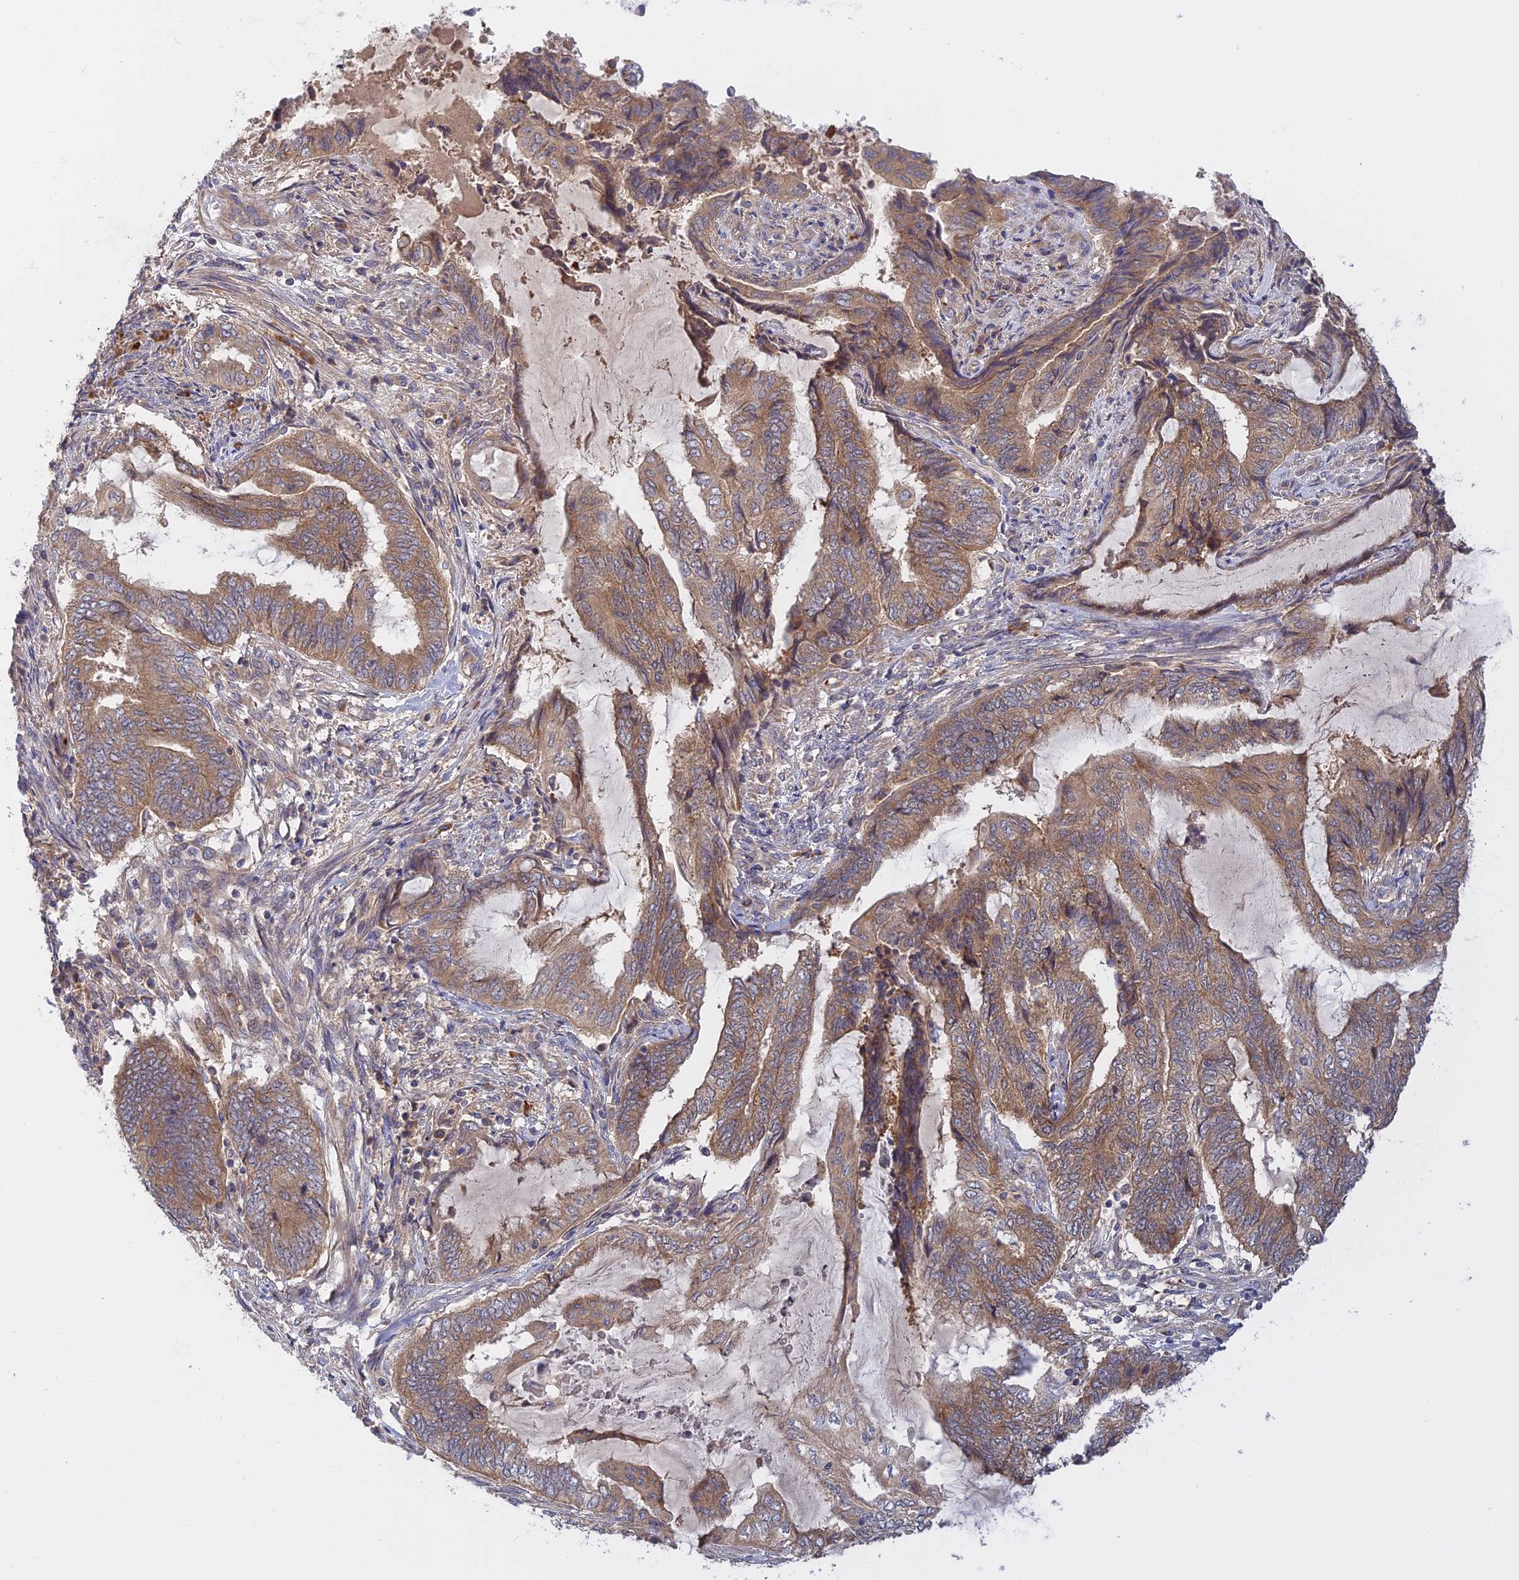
{"staining": {"intensity": "moderate", "quantity": ">75%", "location": "cytoplasmic/membranous"}, "tissue": "endometrial cancer", "cell_type": "Tumor cells", "image_type": "cancer", "snomed": [{"axis": "morphology", "description": "Adenocarcinoma, NOS"}, {"axis": "topography", "description": "Uterus"}, {"axis": "topography", "description": "Endometrium"}], "caption": "Human adenocarcinoma (endometrial) stained for a protein (brown) demonstrates moderate cytoplasmic/membranous positive expression in approximately >75% of tumor cells.", "gene": "IL21R", "patient": {"sex": "female", "age": 70}}